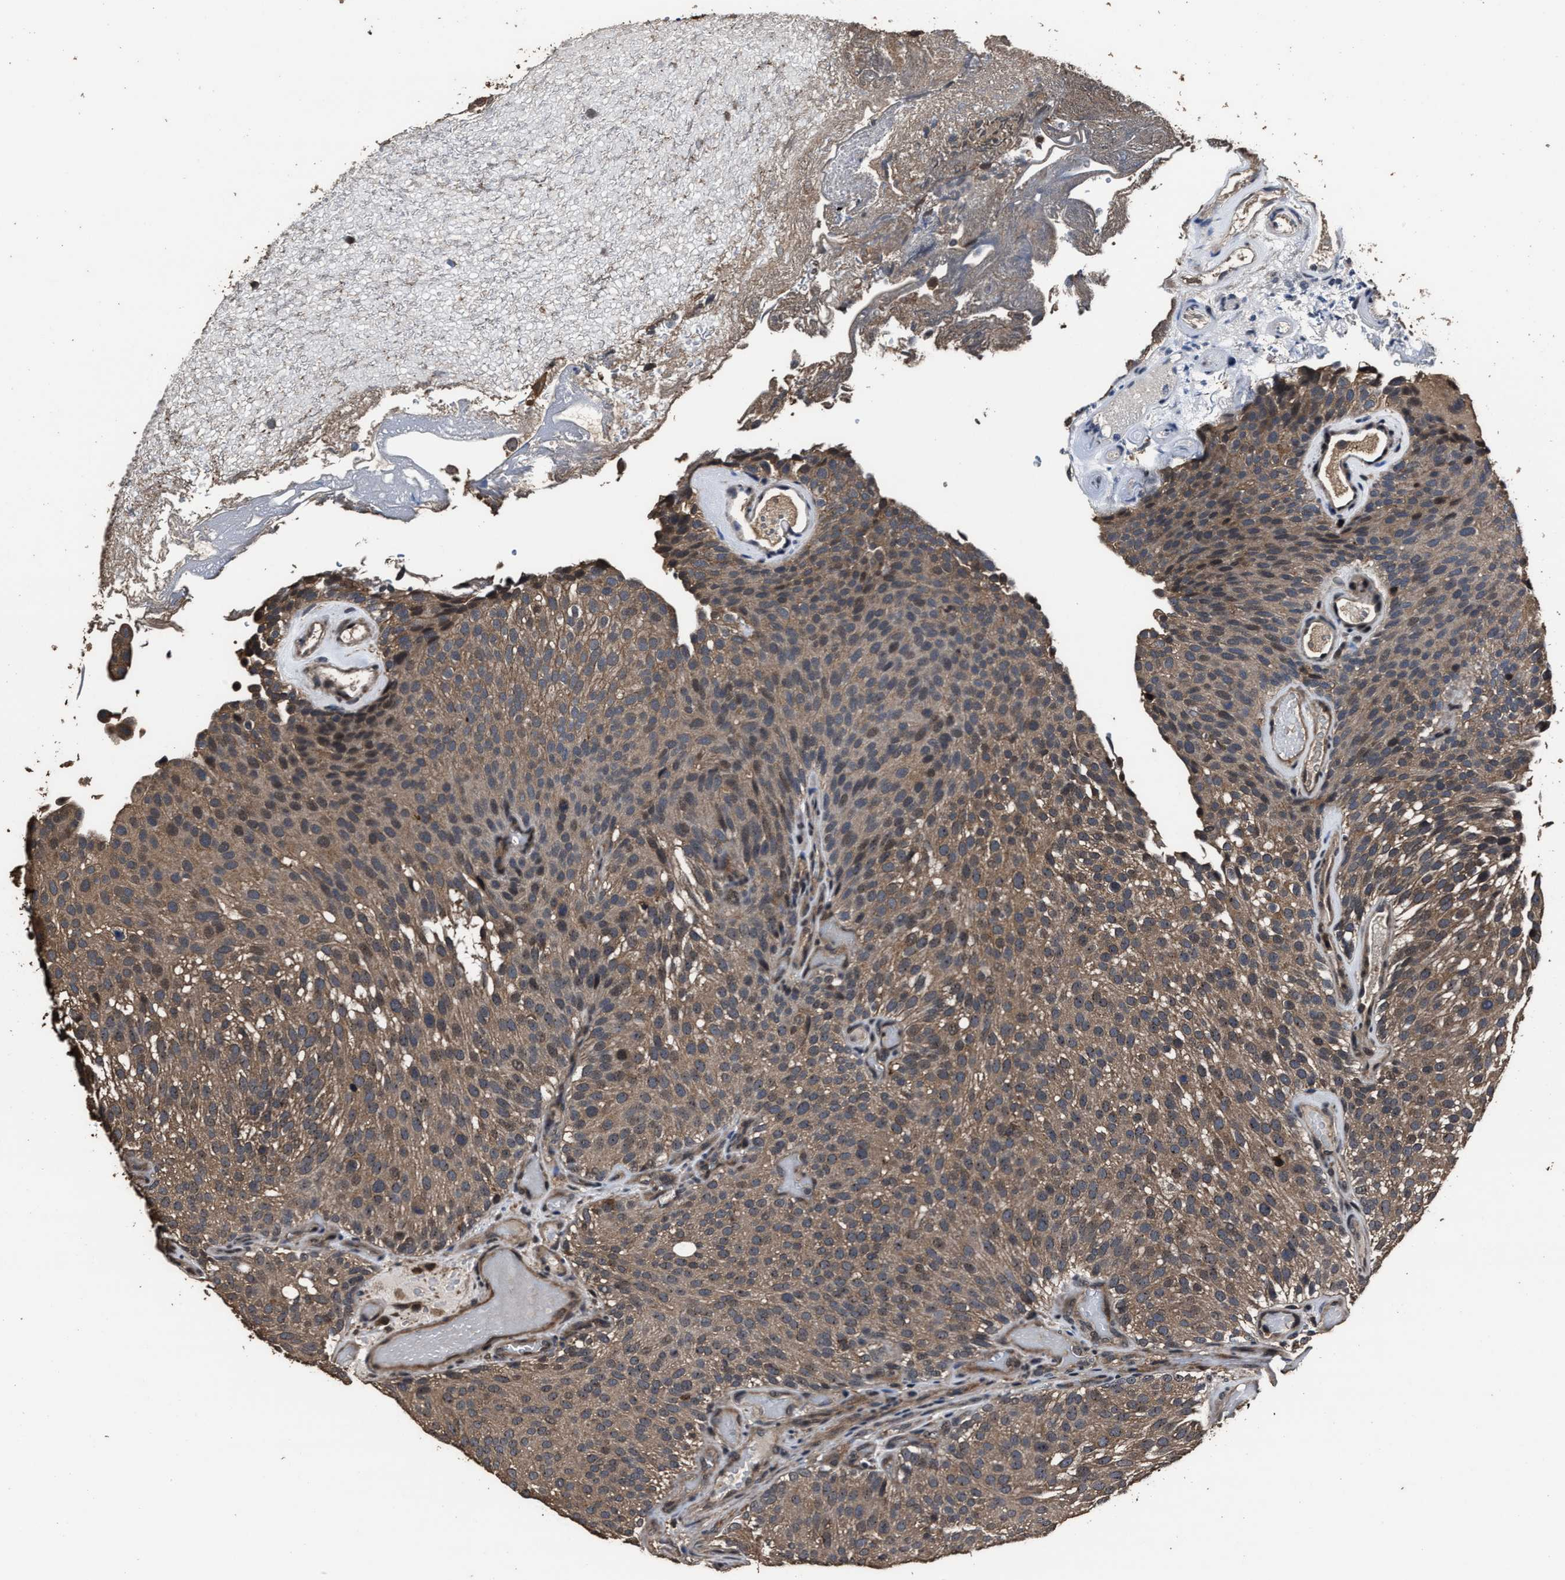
{"staining": {"intensity": "moderate", "quantity": ">75%", "location": "cytoplasmic/membranous,nuclear"}, "tissue": "urothelial cancer", "cell_type": "Tumor cells", "image_type": "cancer", "snomed": [{"axis": "morphology", "description": "Urothelial carcinoma, Low grade"}, {"axis": "topography", "description": "Urinary bladder"}], "caption": "Human urothelial cancer stained with a protein marker displays moderate staining in tumor cells.", "gene": "RSBN1L", "patient": {"sex": "male", "age": 78}}